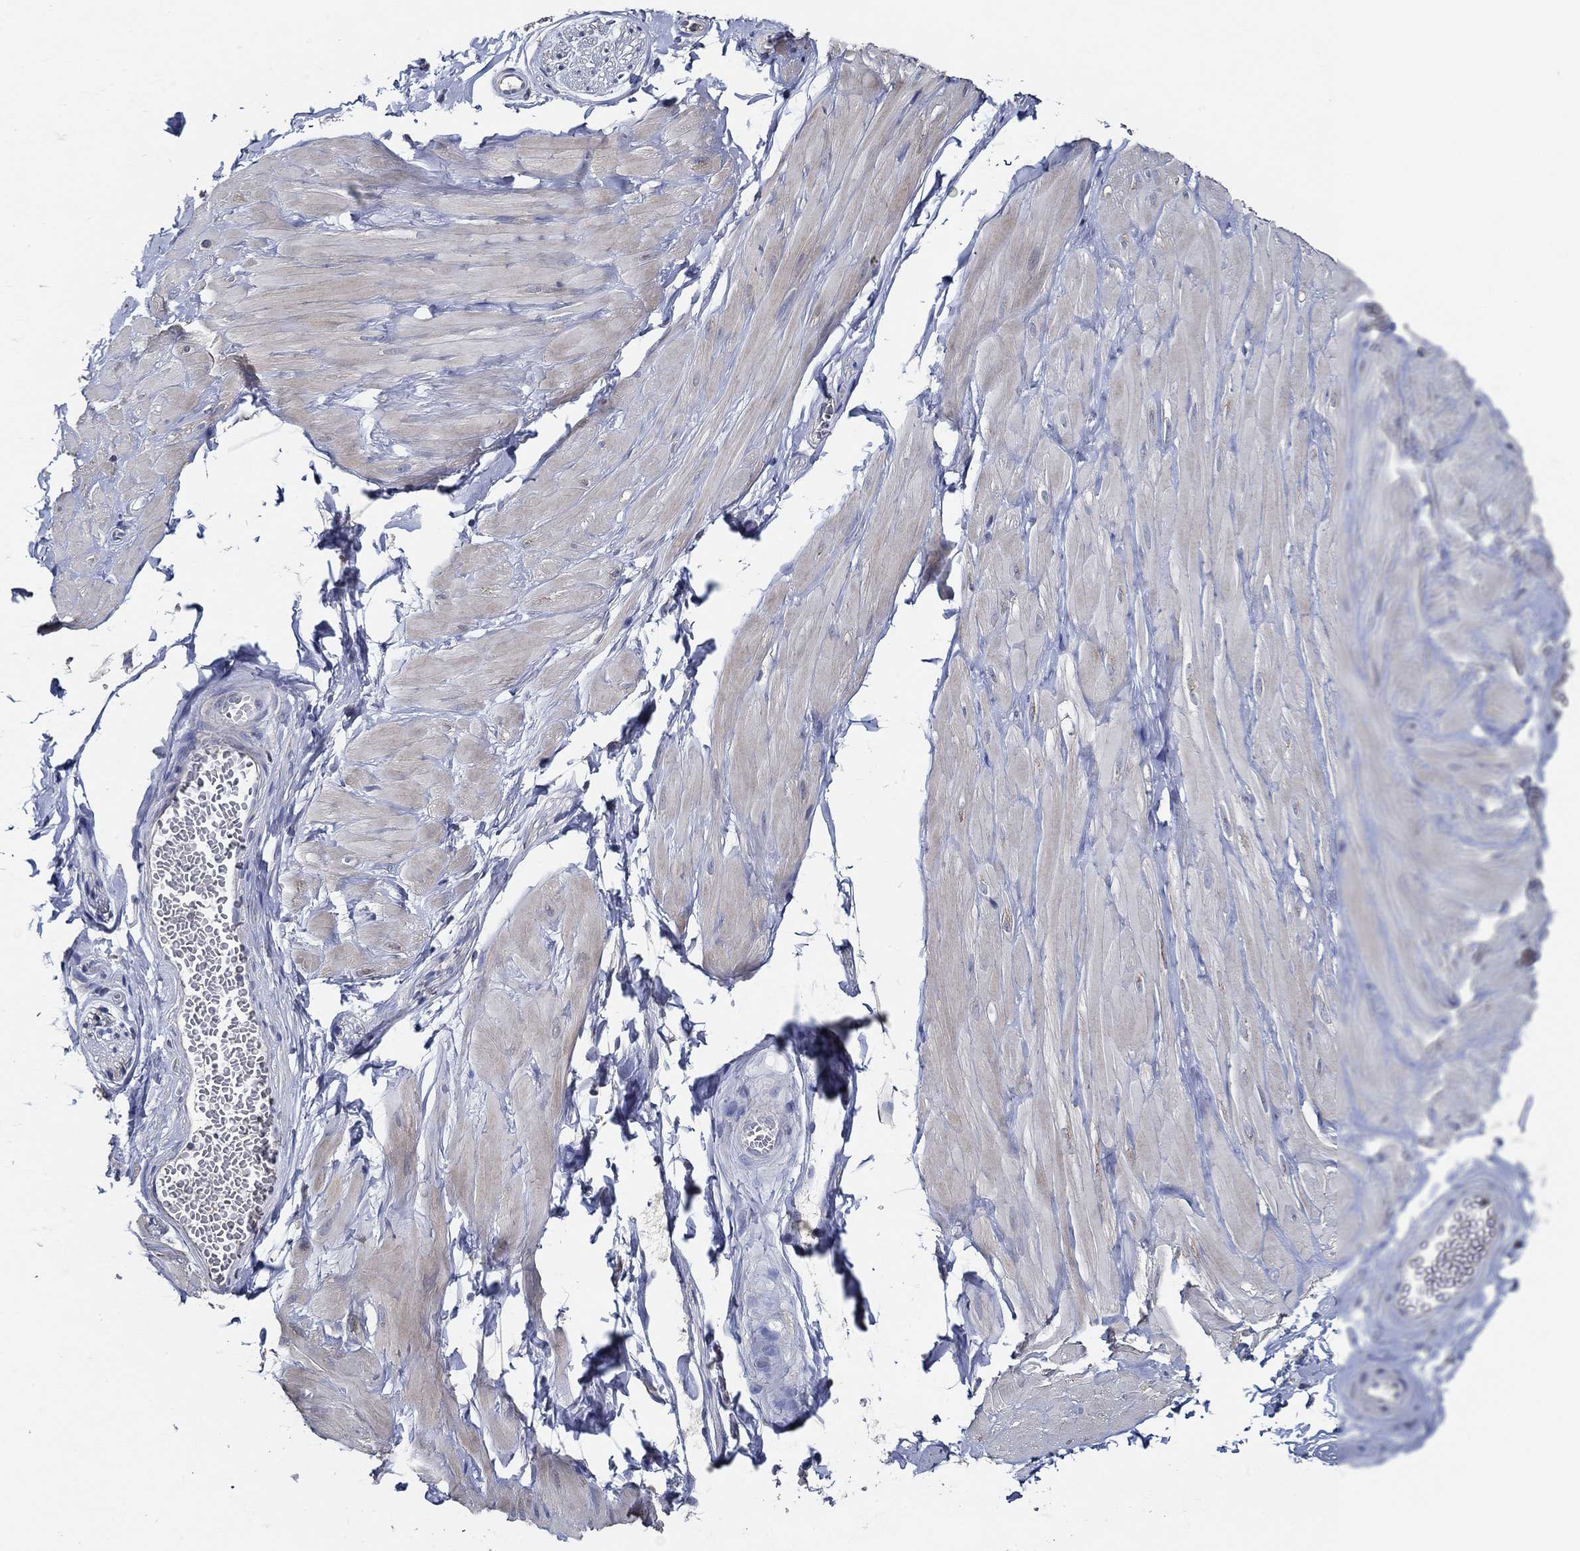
{"staining": {"intensity": "negative", "quantity": "none", "location": "none"}, "tissue": "soft tissue", "cell_type": "Fibroblasts", "image_type": "normal", "snomed": [{"axis": "morphology", "description": "Normal tissue, NOS"}, {"axis": "topography", "description": "Smooth muscle"}, {"axis": "topography", "description": "Peripheral nerve tissue"}], "caption": "Soft tissue stained for a protein using IHC exhibits no positivity fibroblasts.", "gene": "DOCK3", "patient": {"sex": "male", "age": 22}}